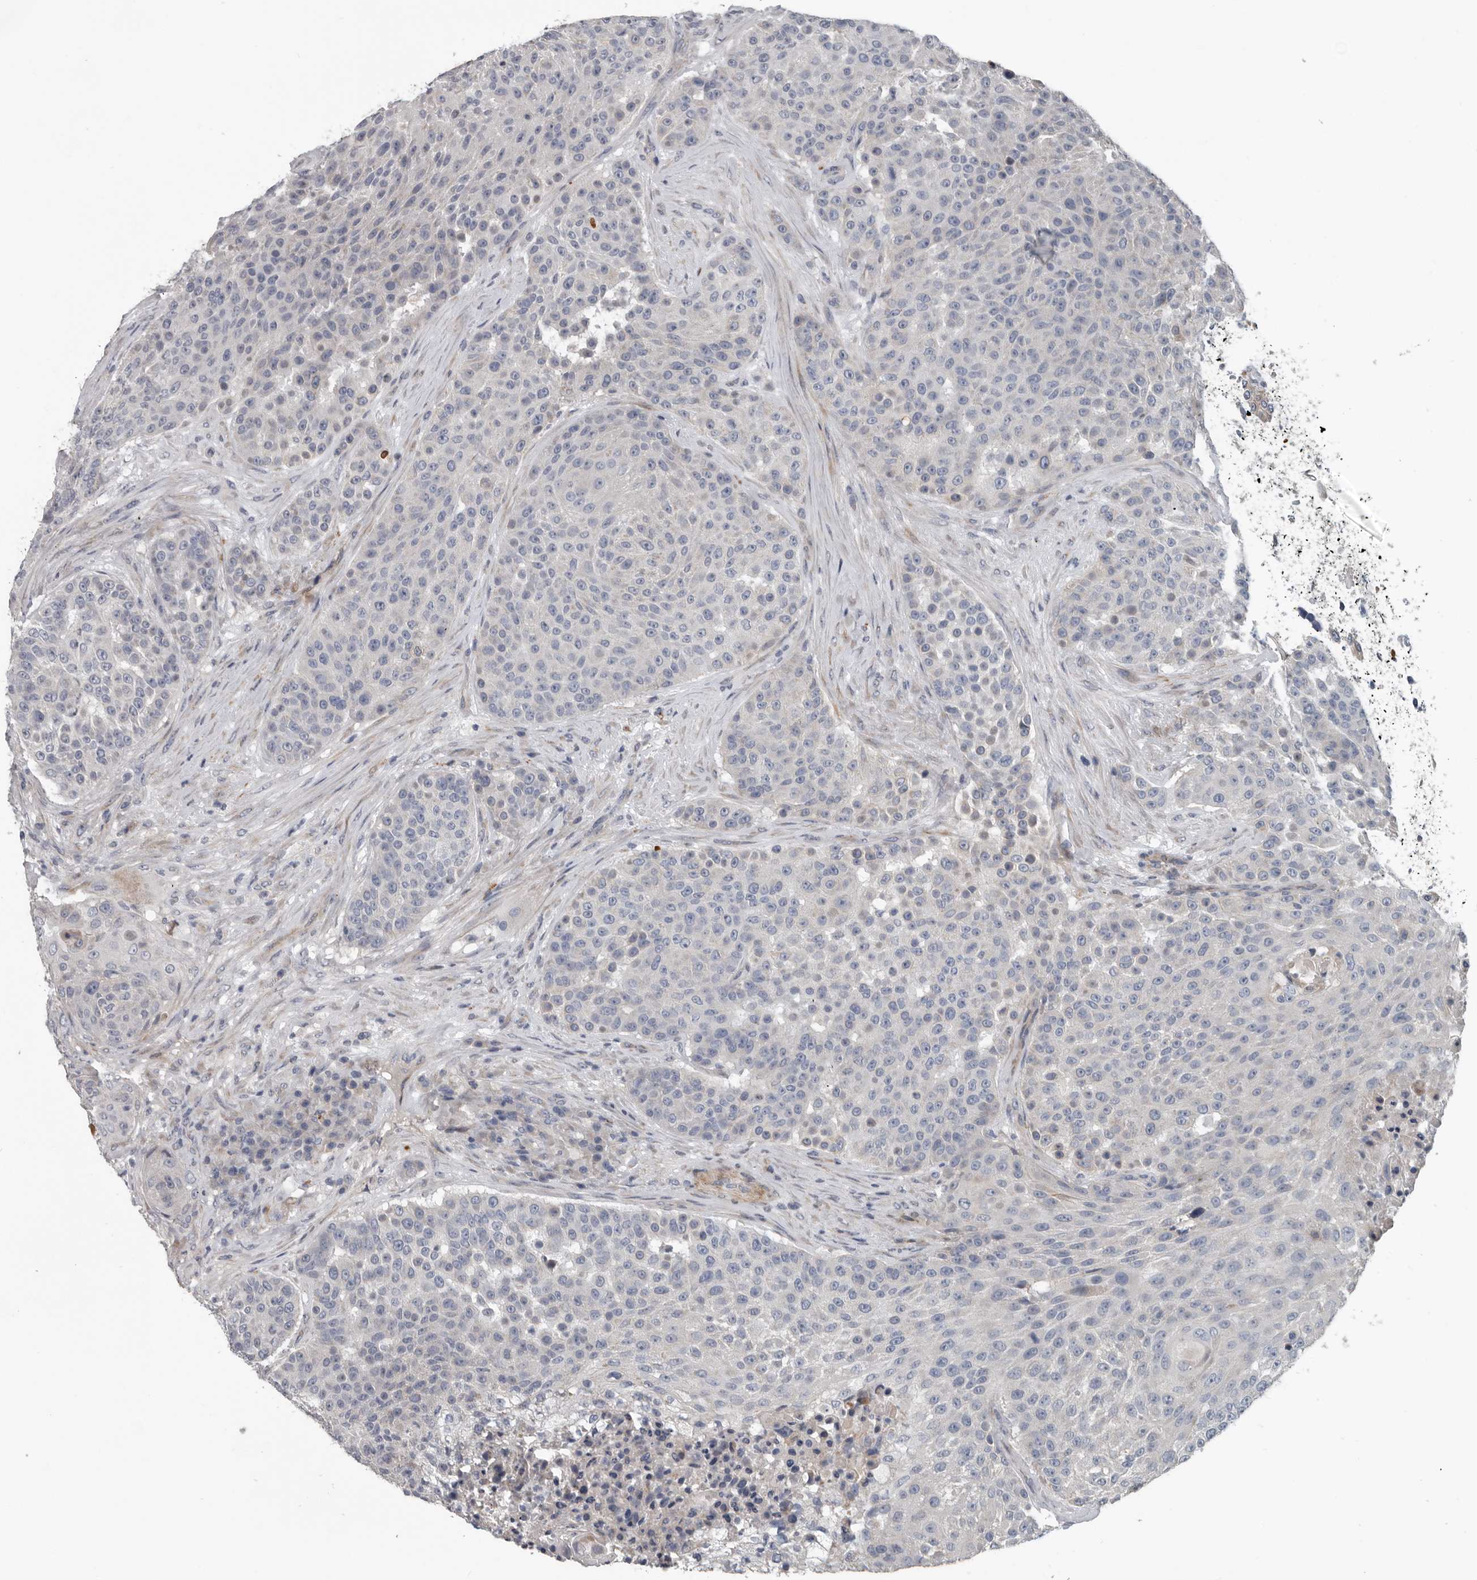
{"staining": {"intensity": "negative", "quantity": "none", "location": "none"}, "tissue": "urothelial cancer", "cell_type": "Tumor cells", "image_type": "cancer", "snomed": [{"axis": "morphology", "description": "Urothelial carcinoma, High grade"}, {"axis": "topography", "description": "Urinary bladder"}], "caption": "A high-resolution histopathology image shows immunohistochemistry staining of urothelial cancer, which displays no significant expression in tumor cells.", "gene": "DPY19L4", "patient": {"sex": "female", "age": 63}}